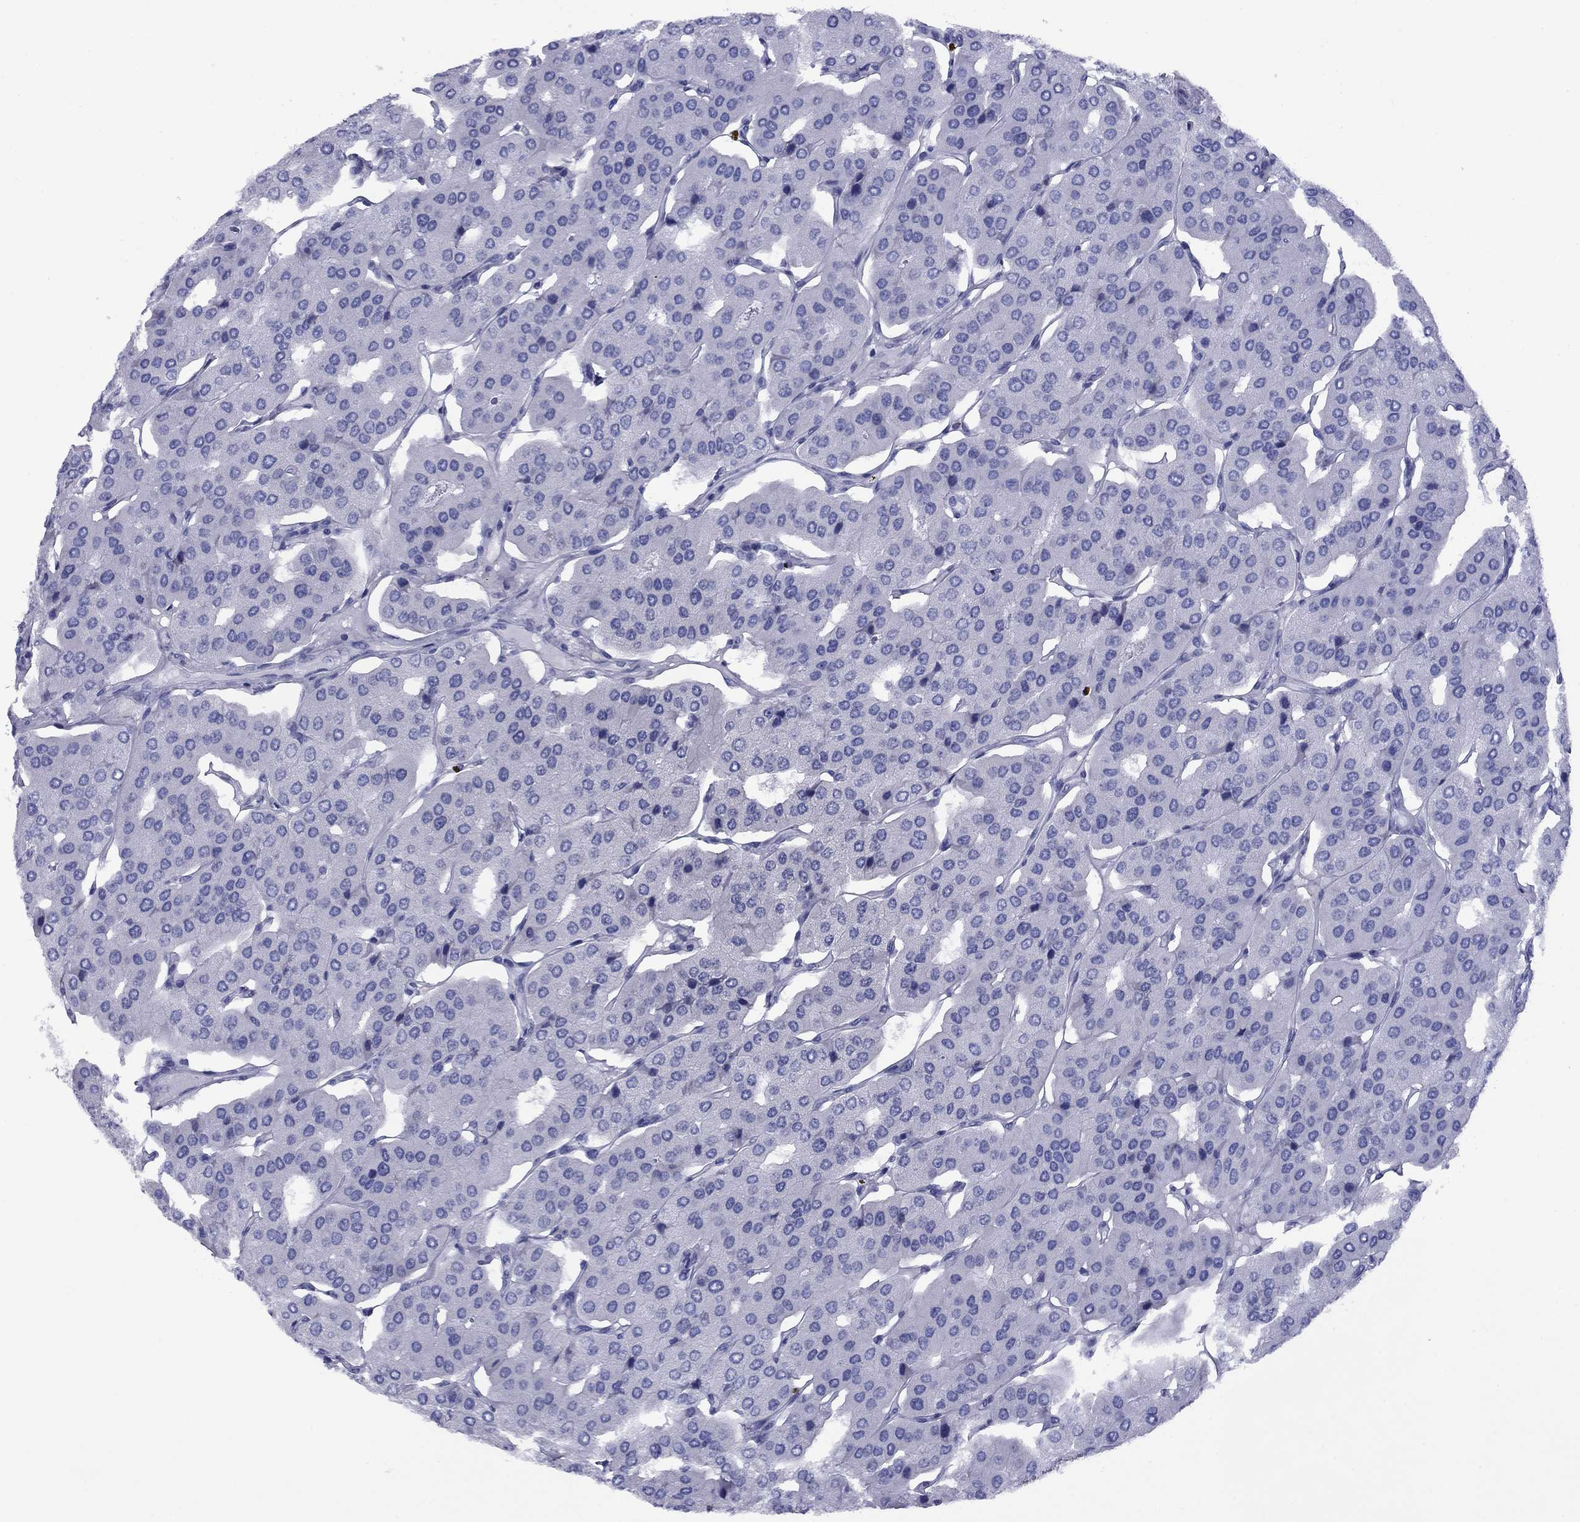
{"staining": {"intensity": "negative", "quantity": "none", "location": "none"}, "tissue": "parathyroid gland", "cell_type": "Glandular cells", "image_type": "normal", "snomed": [{"axis": "morphology", "description": "Normal tissue, NOS"}, {"axis": "morphology", "description": "Adenoma, NOS"}, {"axis": "topography", "description": "Parathyroid gland"}], "caption": "High magnification brightfield microscopy of normal parathyroid gland stained with DAB (brown) and counterstained with hematoxylin (blue): glandular cells show no significant expression. Nuclei are stained in blue.", "gene": "HAO1", "patient": {"sex": "female", "age": 86}}